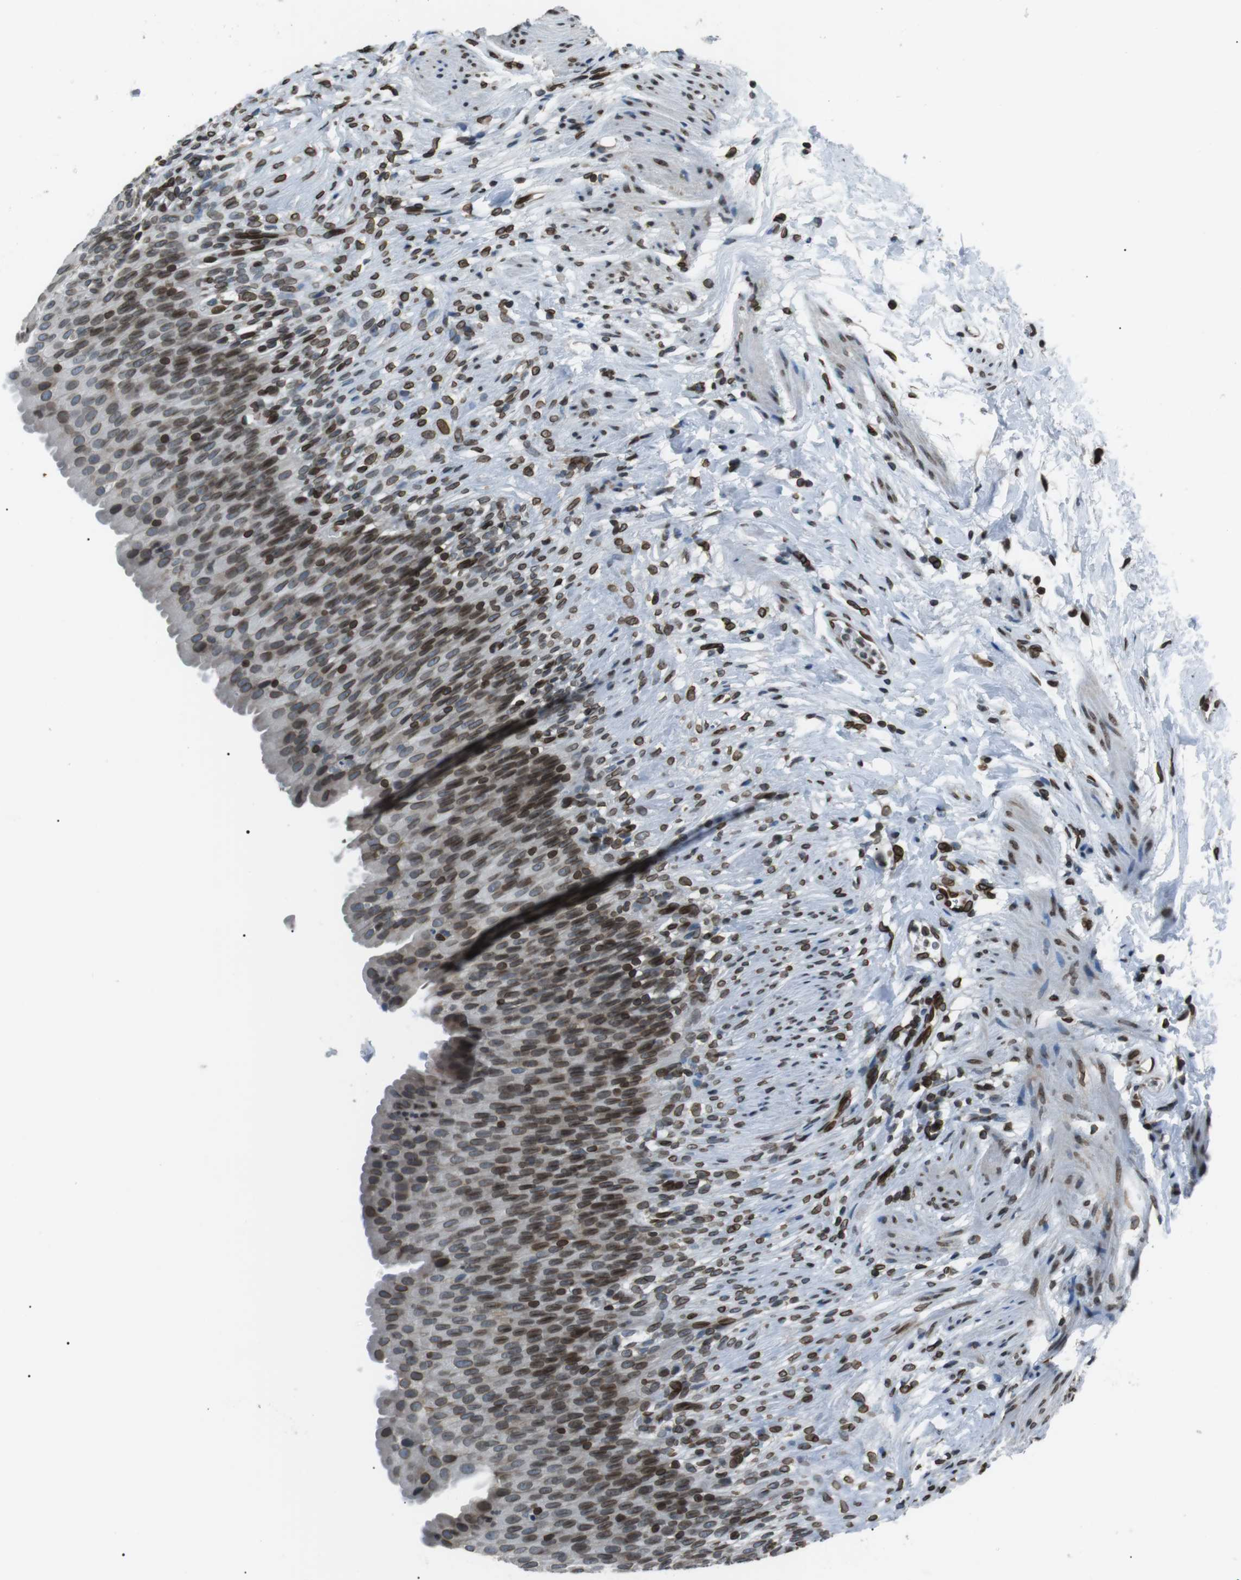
{"staining": {"intensity": "moderate", "quantity": "25%-75%", "location": "cytoplasmic/membranous,nuclear"}, "tissue": "urinary bladder", "cell_type": "Urothelial cells", "image_type": "normal", "snomed": [{"axis": "morphology", "description": "Normal tissue, NOS"}, {"axis": "topography", "description": "Urinary bladder"}], "caption": "Protein staining exhibits moderate cytoplasmic/membranous,nuclear positivity in about 25%-75% of urothelial cells in normal urinary bladder.", "gene": "TMX4", "patient": {"sex": "female", "age": 79}}